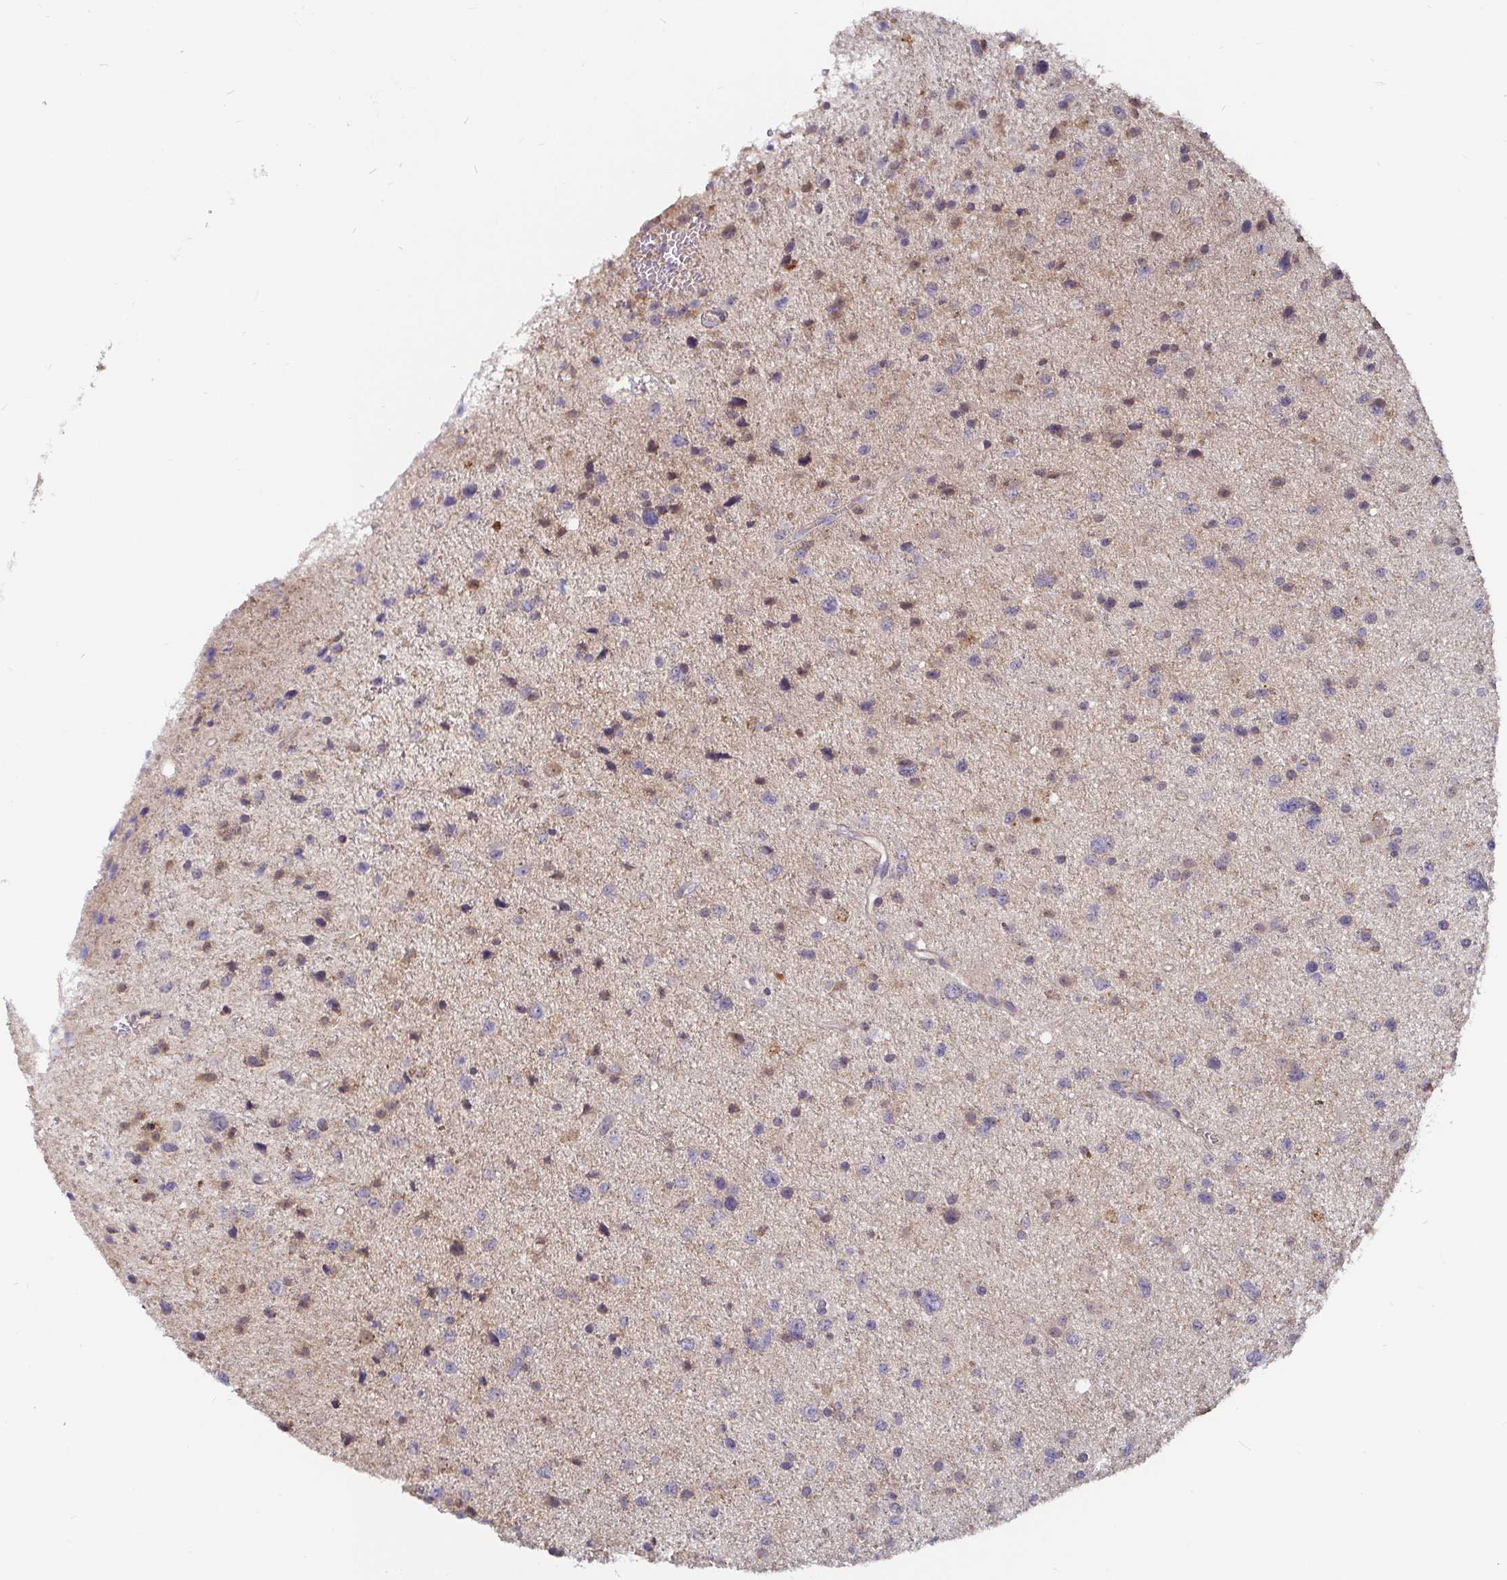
{"staining": {"intensity": "negative", "quantity": "none", "location": "none"}, "tissue": "glioma", "cell_type": "Tumor cells", "image_type": "cancer", "snomed": [{"axis": "morphology", "description": "Glioma, malignant, Low grade"}, {"axis": "topography", "description": "Brain"}], "caption": "This is an IHC image of glioma. There is no positivity in tumor cells.", "gene": "CDH18", "patient": {"sex": "female", "age": 55}}